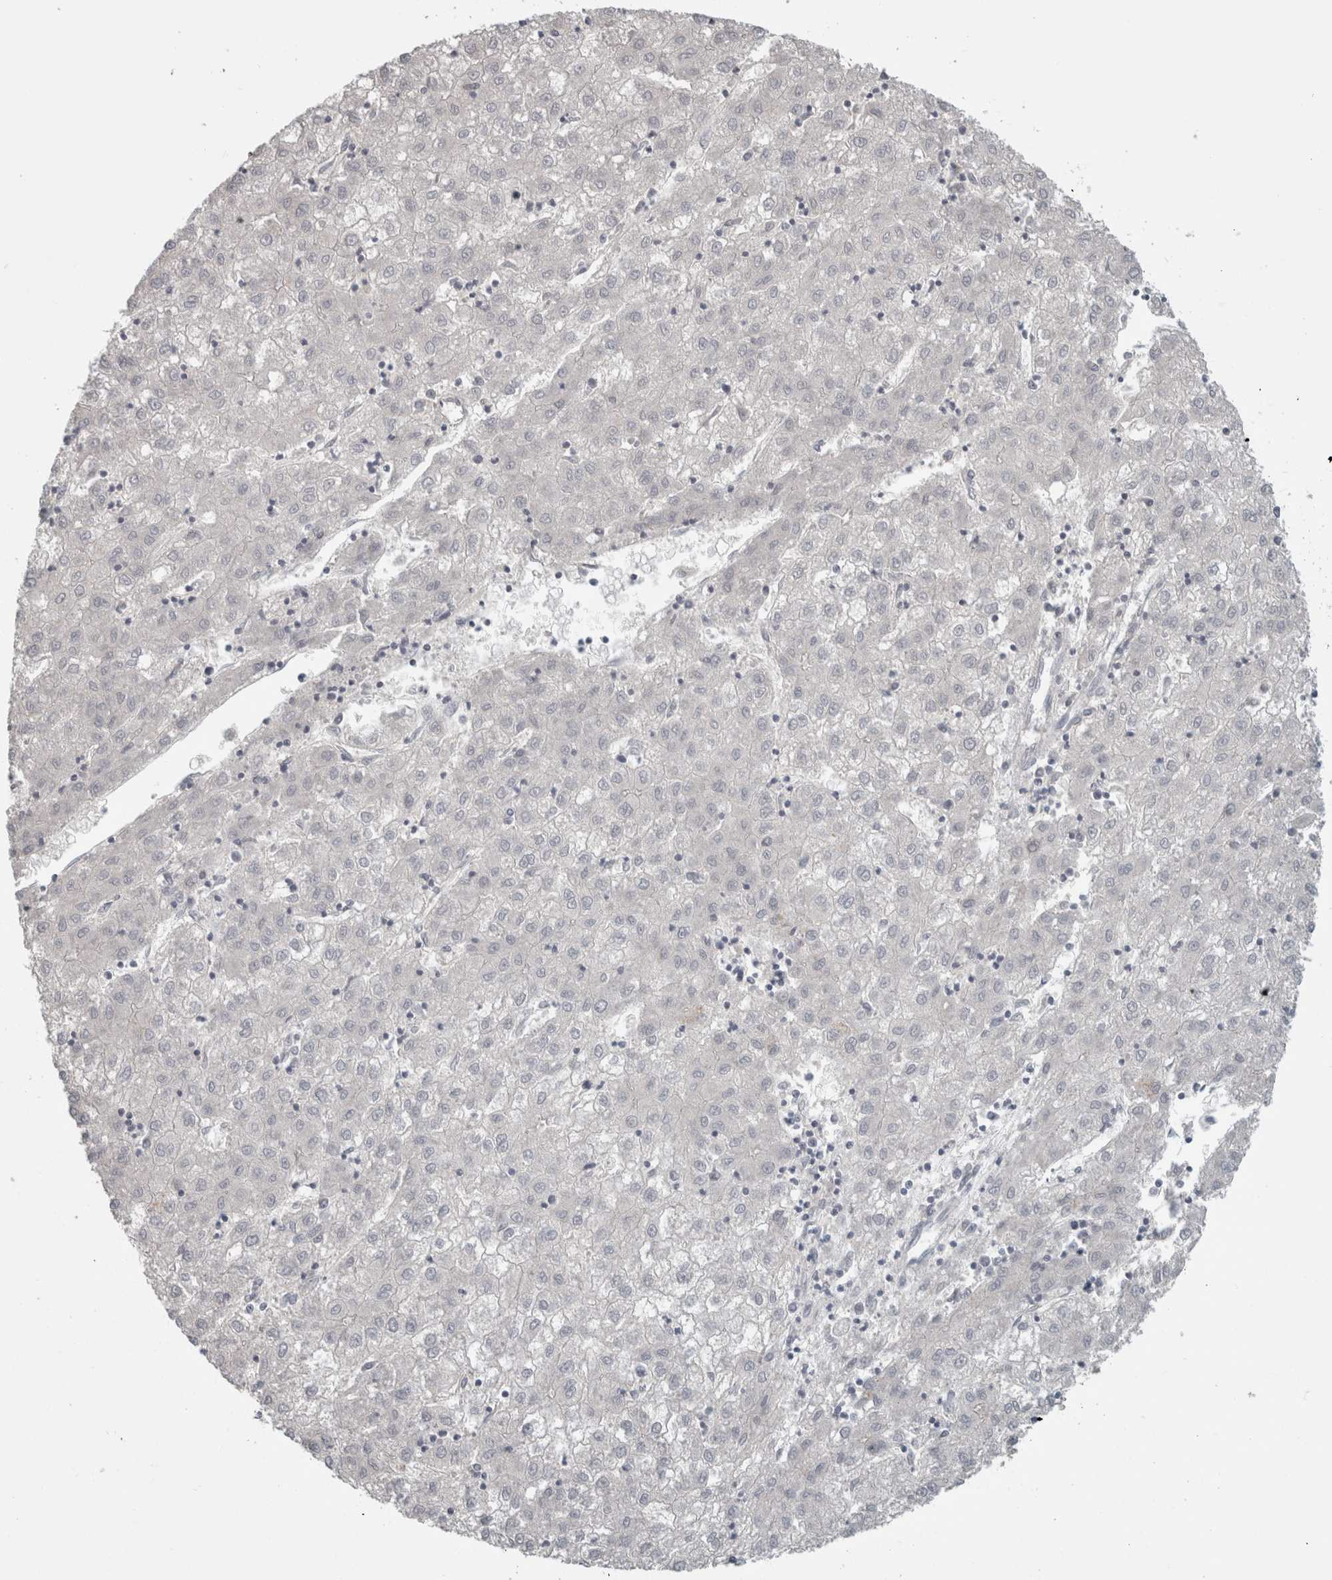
{"staining": {"intensity": "negative", "quantity": "none", "location": "none"}, "tissue": "liver cancer", "cell_type": "Tumor cells", "image_type": "cancer", "snomed": [{"axis": "morphology", "description": "Carcinoma, Hepatocellular, NOS"}, {"axis": "topography", "description": "Liver"}], "caption": "DAB (3,3'-diaminobenzidine) immunohistochemical staining of human liver cancer demonstrates no significant staining in tumor cells.", "gene": "RASAL2", "patient": {"sex": "male", "age": 72}}